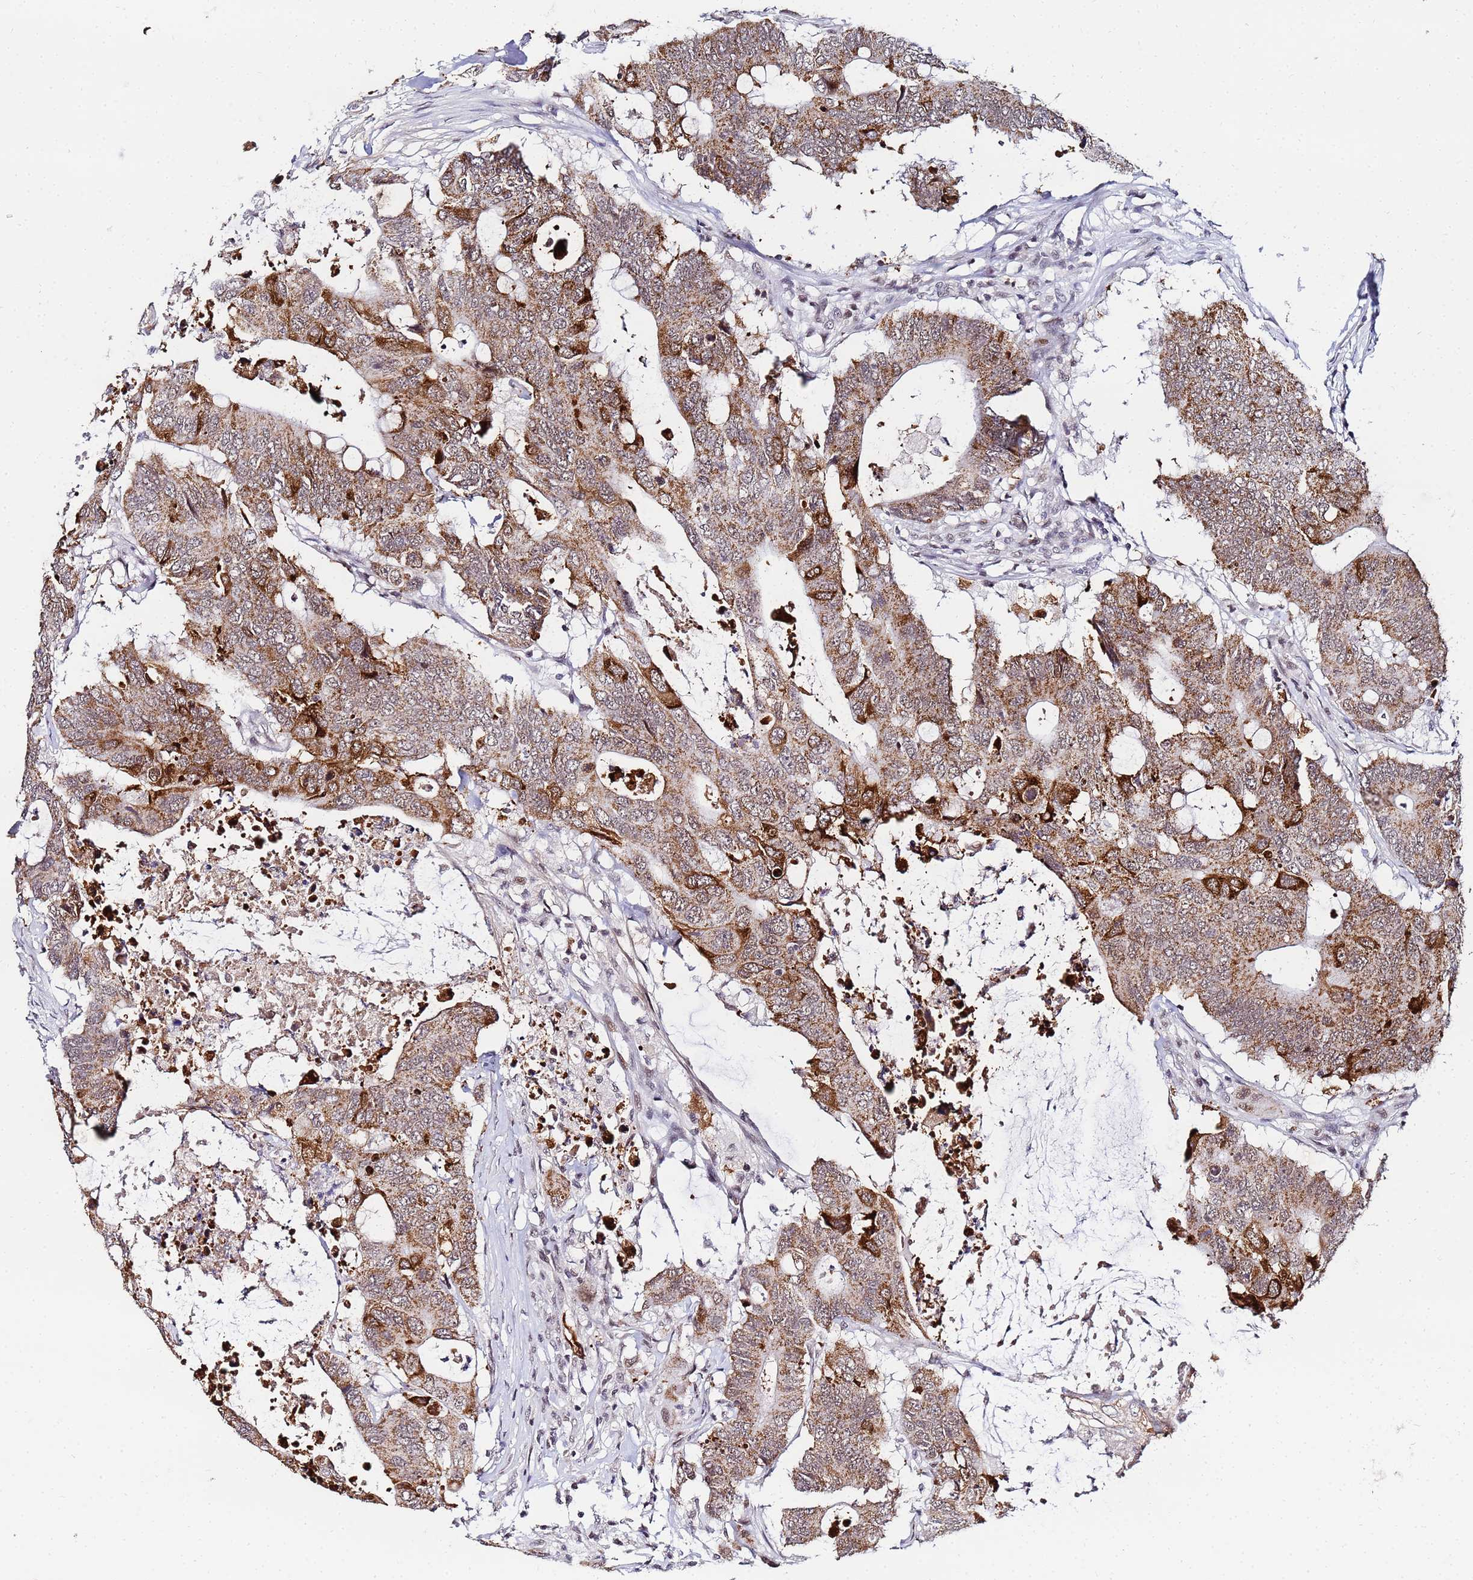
{"staining": {"intensity": "moderate", "quantity": ">75%", "location": "cytoplasmic/membranous"}, "tissue": "colorectal cancer", "cell_type": "Tumor cells", "image_type": "cancer", "snomed": [{"axis": "morphology", "description": "Adenocarcinoma, NOS"}, {"axis": "topography", "description": "Colon"}], "caption": "A photomicrograph of human colorectal adenocarcinoma stained for a protein reveals moderate cytoplasmic/membranous brown staining in tumor cells. The staining is performed using DAB brown chromogen to label protein expression. The nuclei are counter-stained blue using hematoxylin.", "gene": "CKMT1A", "patient": {"sex": "male", "age": 71}}